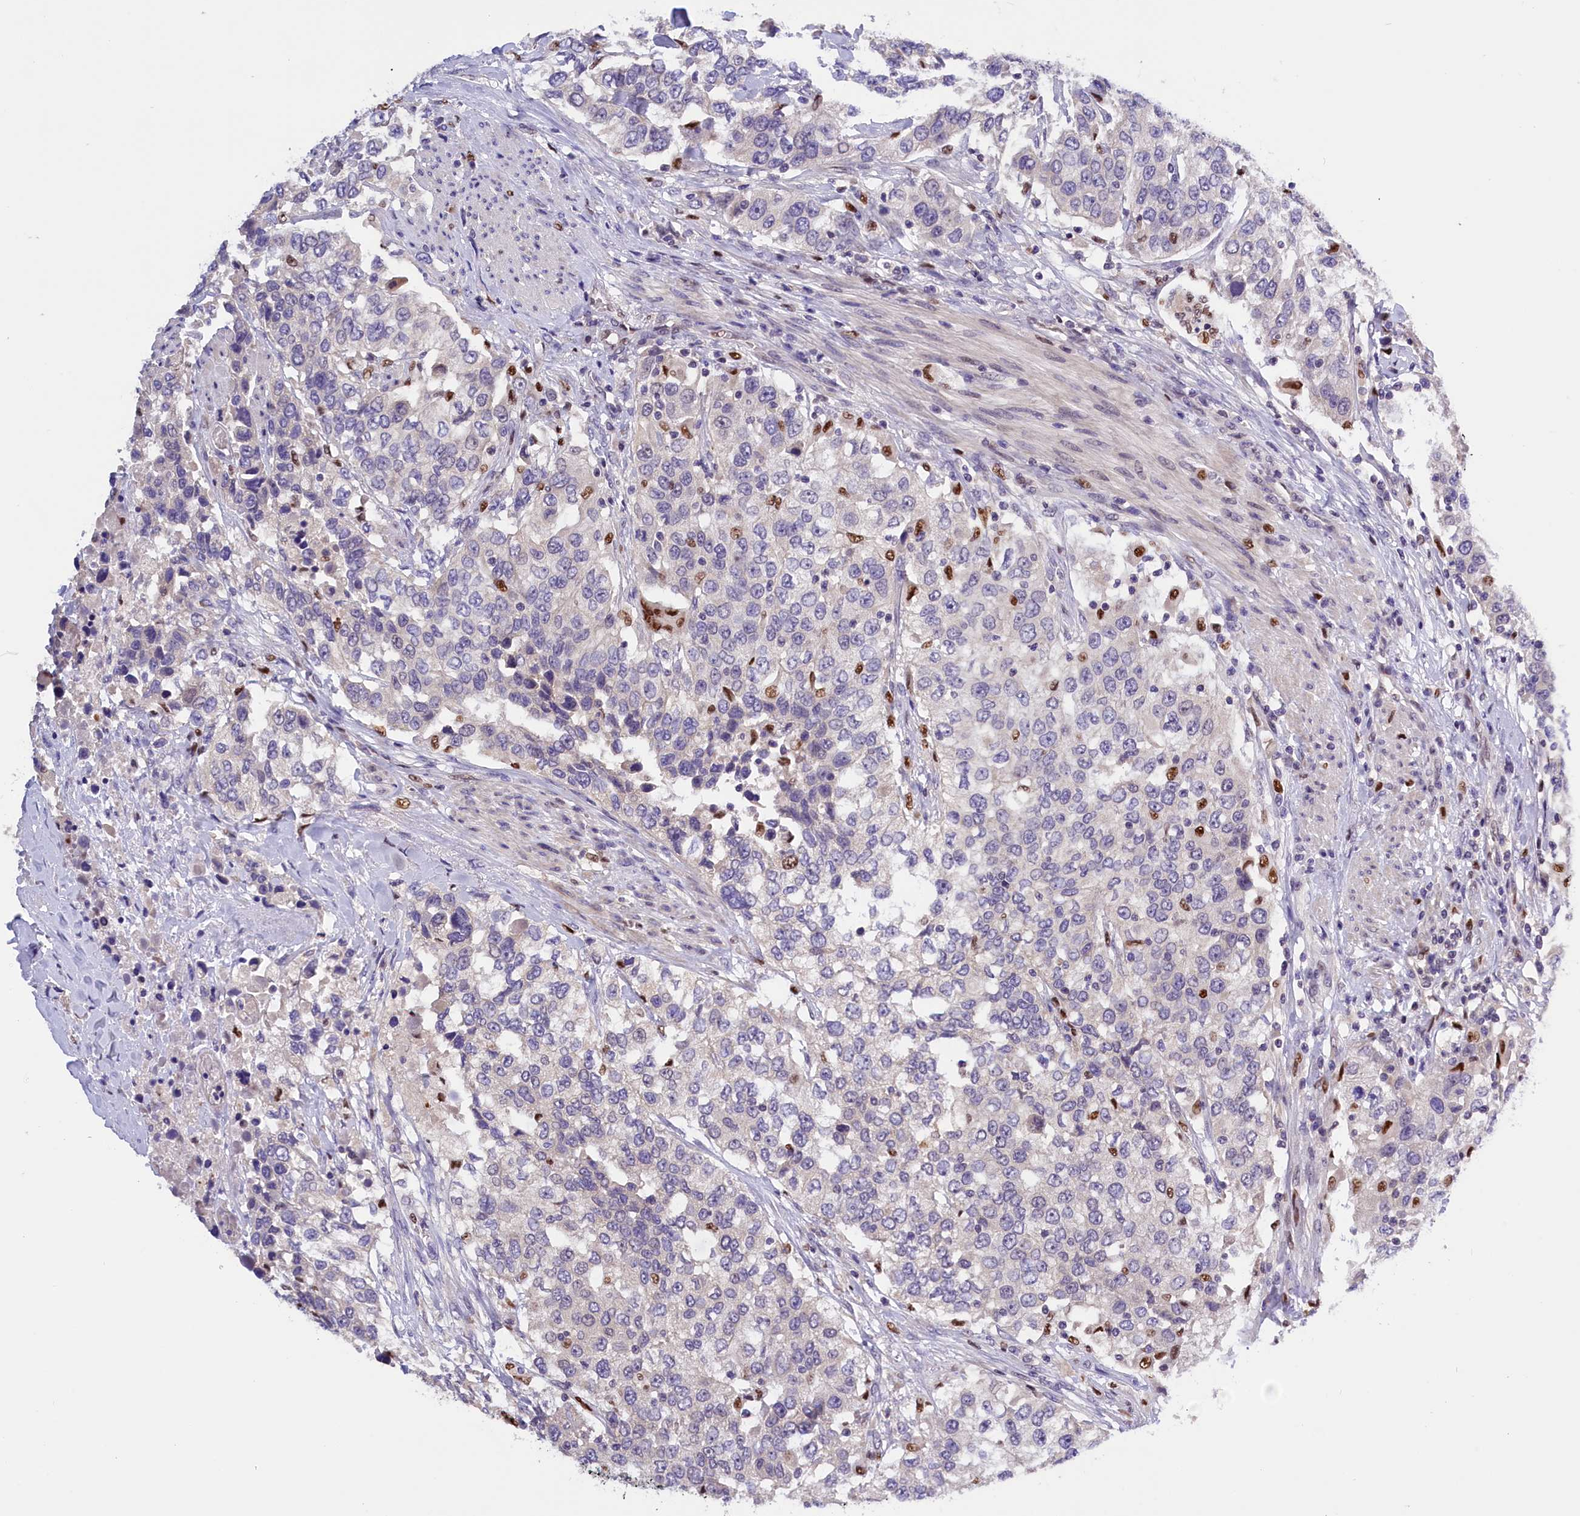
{"staining": {"intensity": "negative", "quantity": "none", "location": "none"}, "tissue": "urothelial cancer", "cell_type": "Tumor cells", "image_type": "cancer", "snomed": [{"axis": "morphology", "description": "Urothelial carcinoma, High grade"}, {"axis": "topography", "description": "Urinary bladder"}], "caption": "Tumor cells show no significant protein positivity in high-grade urothelial carcinoma. Brightfield microscopy of immunohistochemistry stained with DAB (brown) and hematoxylin (blue), captured at high magnification.", "gene": "BTBD9", "patient": {"sex": "female", "age": 80}}